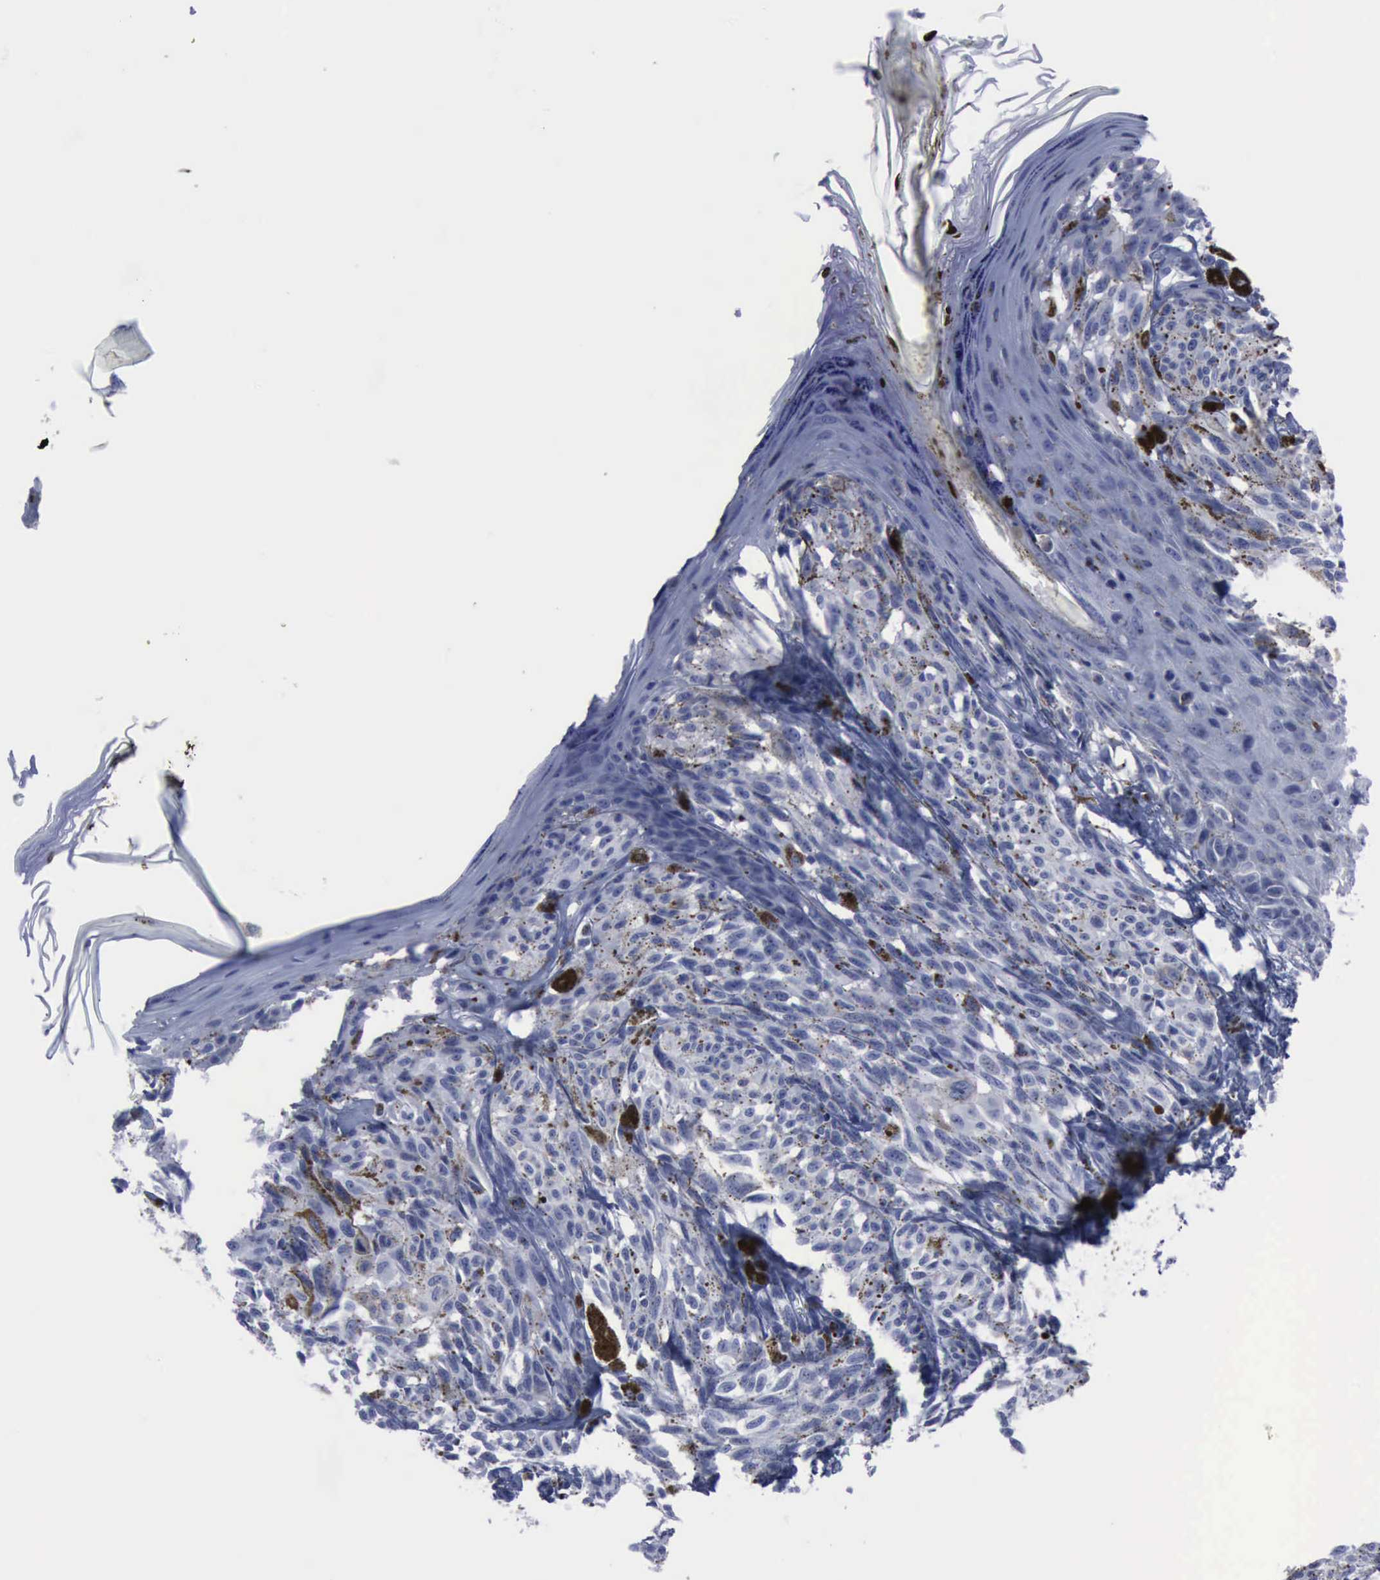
{"staining": {"intensity": "negative", "quantity": "none", "location": "none"}, "tissue": "melanoma", "cell_type": "Tumor cells", "image_type": "cancer", "snomed": [{"axis": "morphology", "description": "Malignant melanoma, NOS"}, {"axis": "topography", "description": "Skin"}], "caption": "DAB immunohistochemical staining of melanoma shows no significant staining in tumor cells.", "gene": "NGFR", "patient": {"sex": "male", "age": 67}}